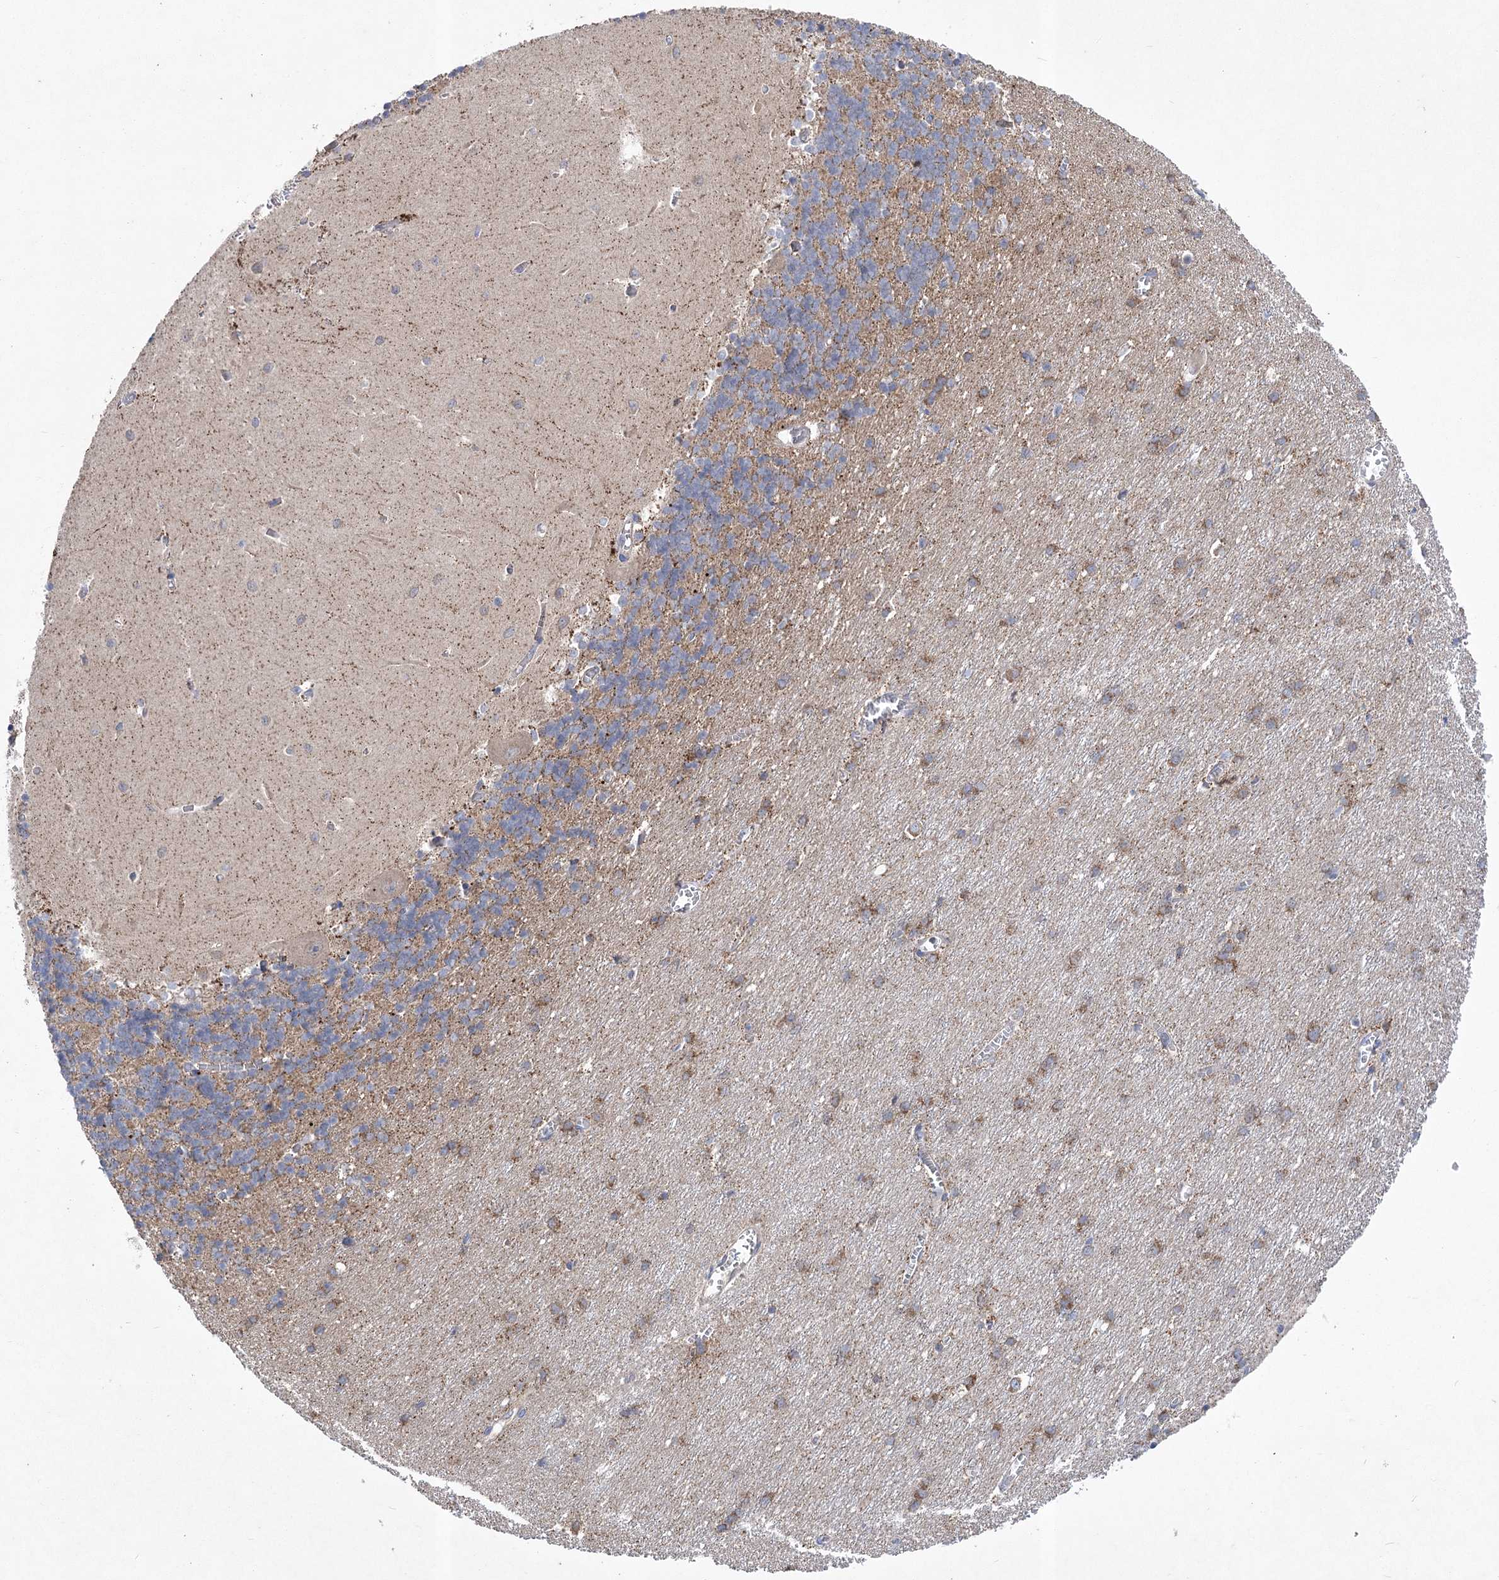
{"staining": {"intensity": "negative", "quantity": "none", "location": "none"}, "tissue": "cerebellum", "cell_type": "Cells in granular layer", "image_type": "normal", "snomed": [{"axis": "morphology", "description": "Normal tissue, NOS"}, {"axis": "topography", "description": "Cerebellum"}], "caption": "DAB immunohistochemical staining of unremarkable cerebellum displays no significant positivity in cells in granular layer.", "gene": "ITSN2", "patient": {"sex": "male", "age": 37}}